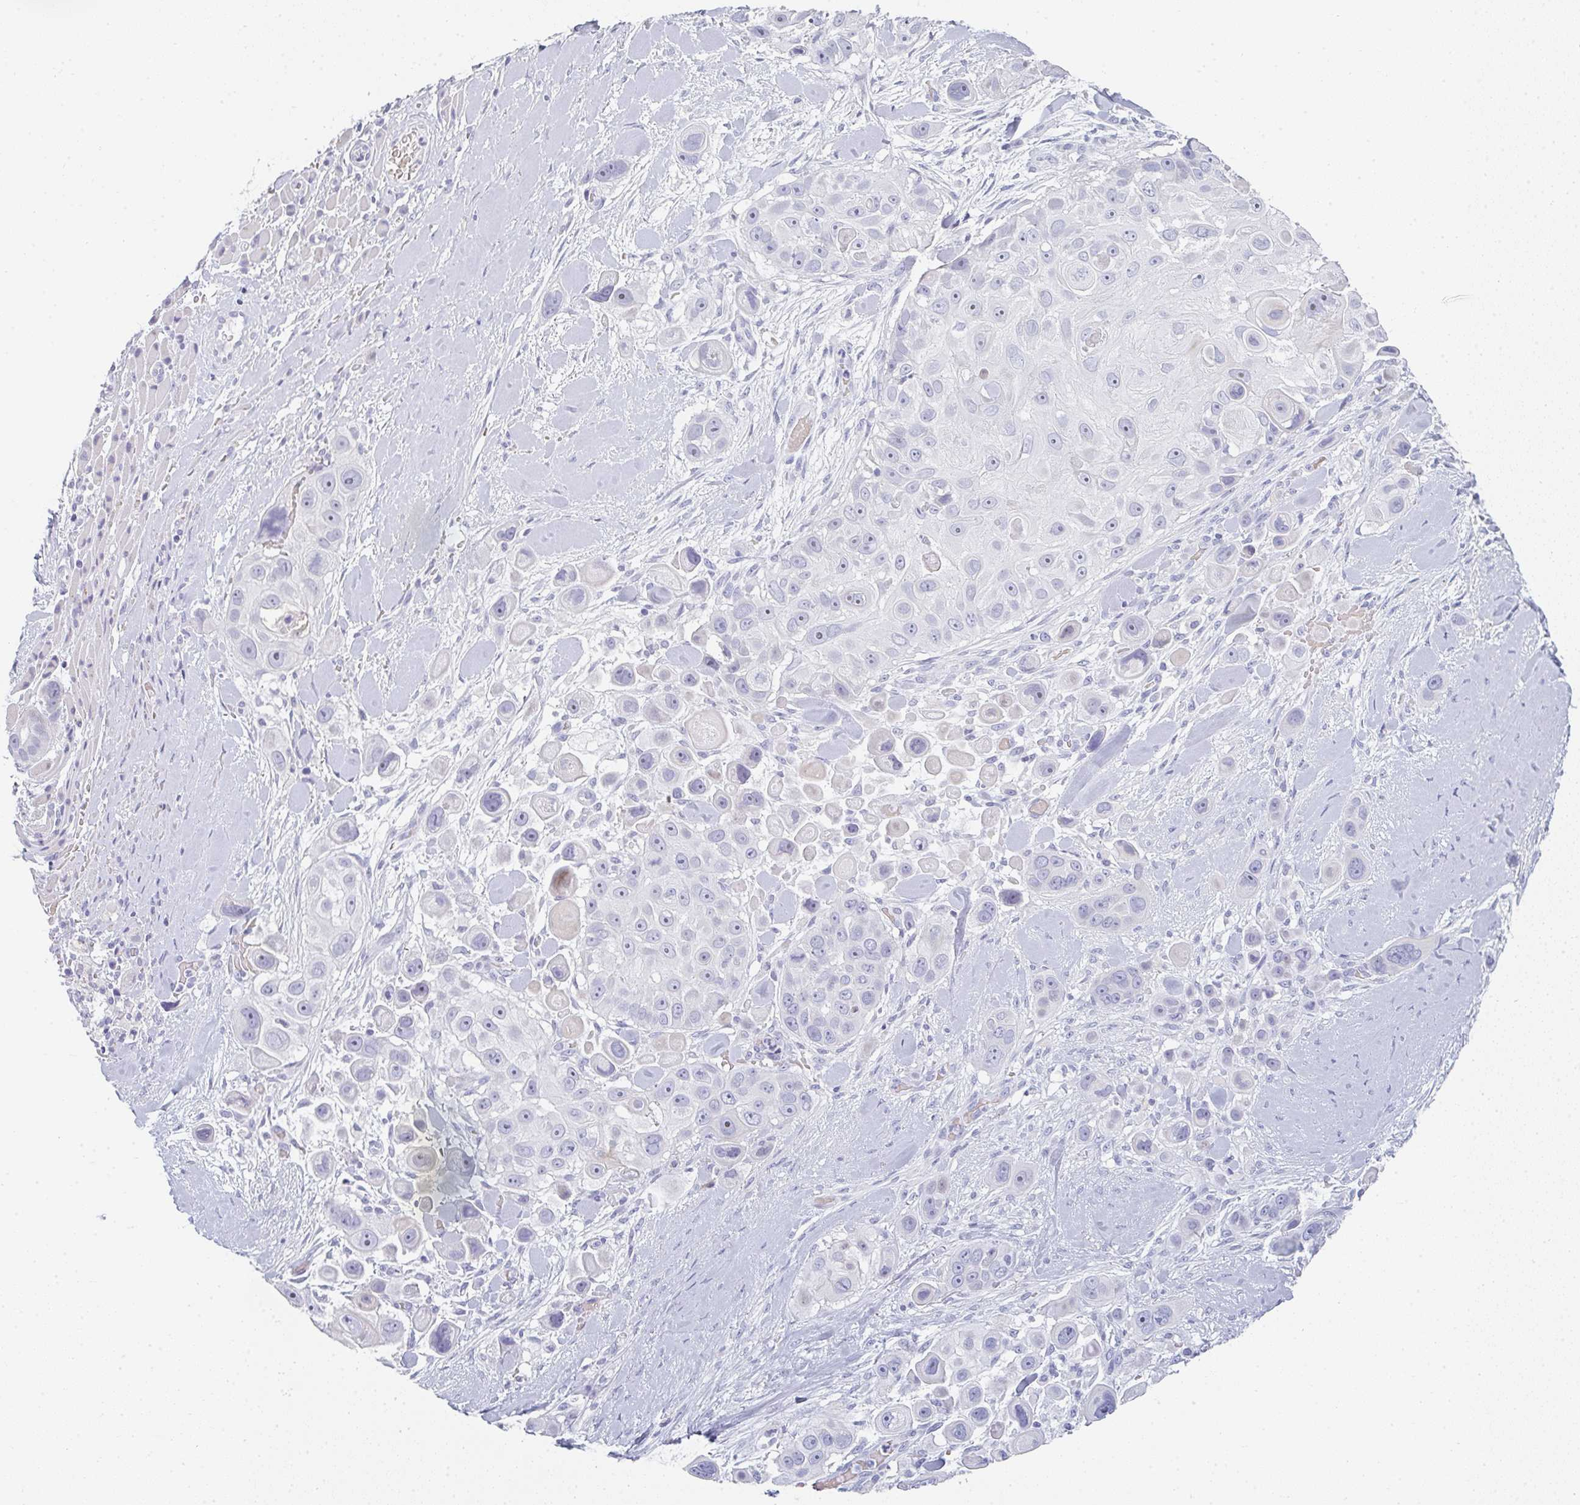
{"staining": {"intensity": "negative", "quantity": "none", "location": "none"}, "tissue": "skin cancer", "cell_type": "Tumor cells", "image_type": "cancer", "snomed": [{"axis": "morphology", "description": "Squamous cell carcinoma, NOS"}, {"axis": "topography", "description": "Skin"}], "caption": "The IHC photomicrograph has no significant staining in tumor cells of skin squamous cell carcinoma tissue. (Stains: DAB IHC with hematoxylin counter stain, Microscopy: brightfield microscopy at high magnification).", "gene": "NEU2", "patient": {"sex": "male", "age": 67}}